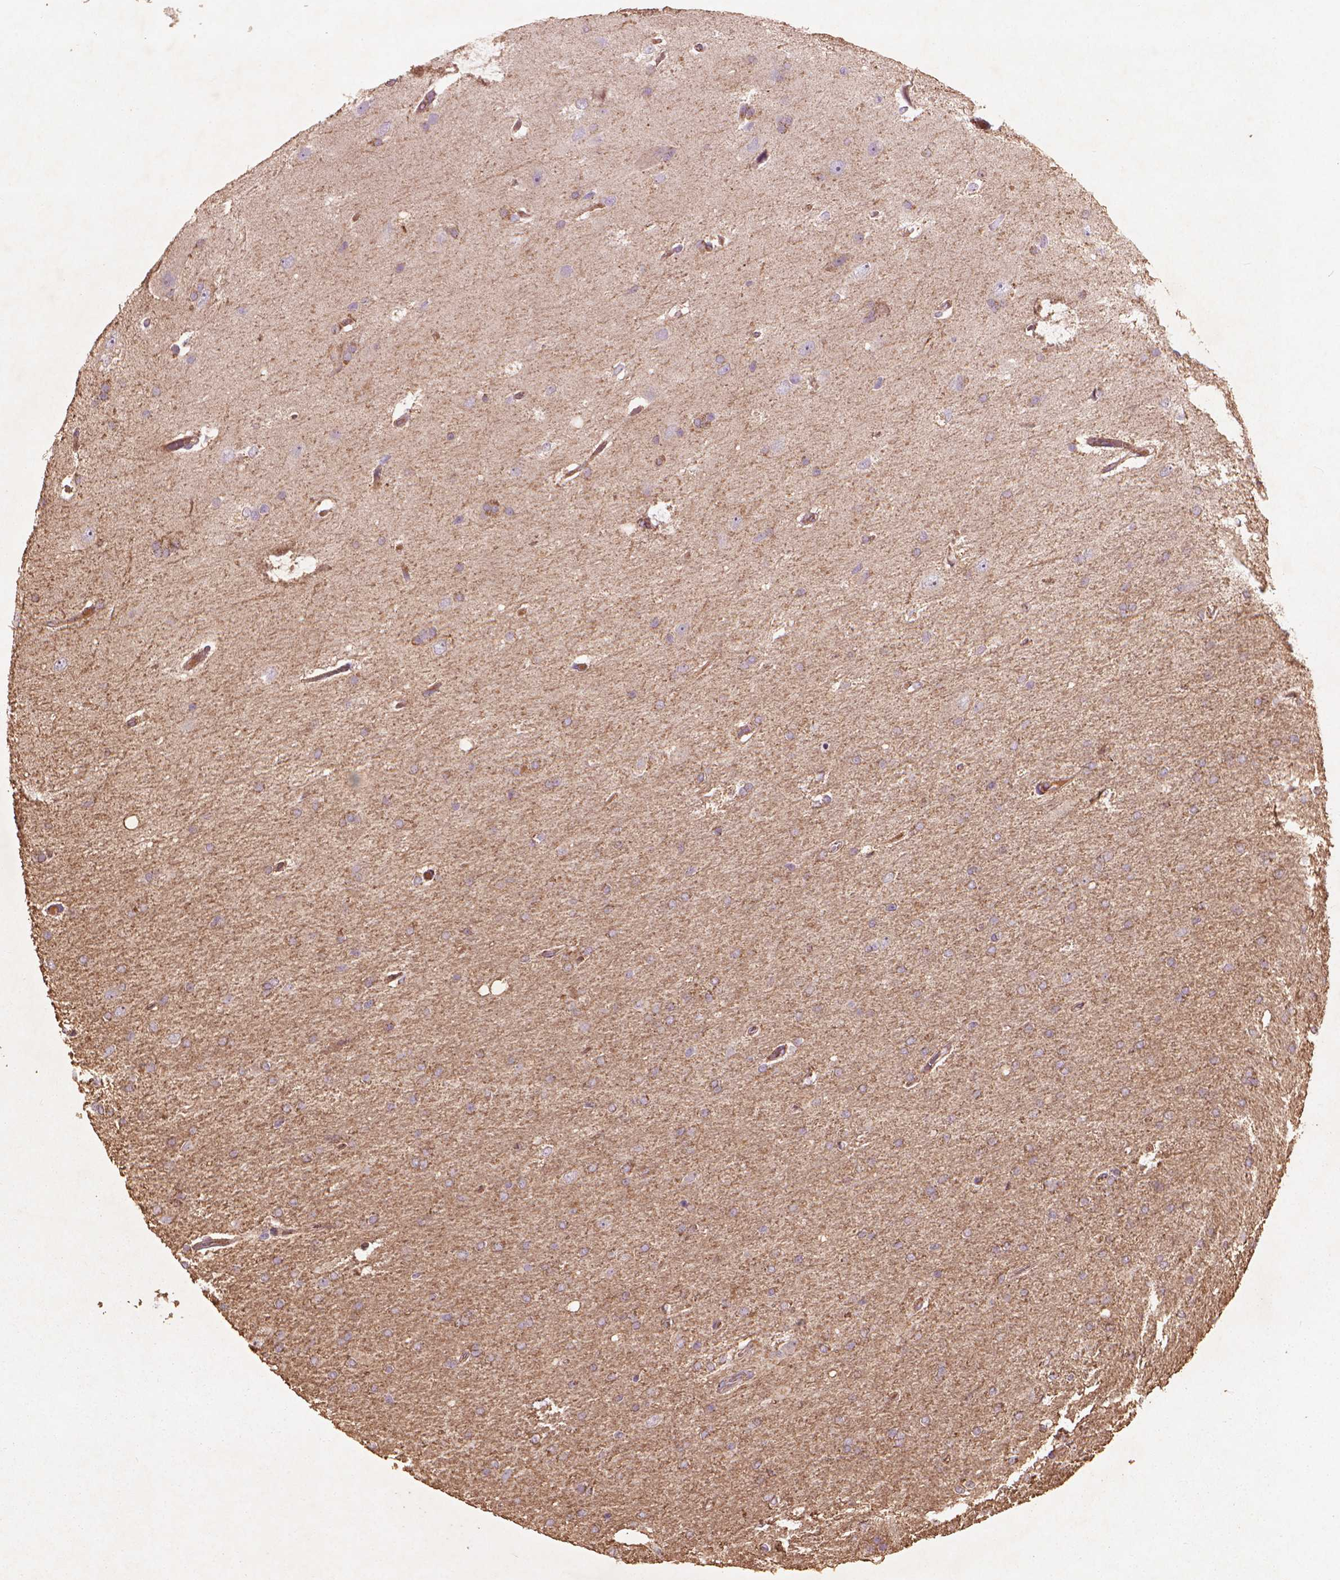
{"staining": {"intensity": "weak", "quantity": ">75%", "location": "cytoplasmic/membranous"}, "tissue": "glioma", "cell_type": "Tumor cells", "image_type": "cancer", "snomed": [{"axis": "morphology", "description": "Glioma, malignant, High grade"}, {"axis": "topography", "description": "Cerebral cortex"}], "caption": "Immunohistochemistry (IHC) micrograph of neoplastic tissue: human malignant high-grade glioma stained using immunohistochemistry (IHC) shows low levels of weak protein expression localized specifically in the cytoplasmic/membranous of tumor cells, appearing as a cytoplasmic/membranous brown color.", "gene": "NLRX1", "patient": {"sex": "male", "age": 70}}